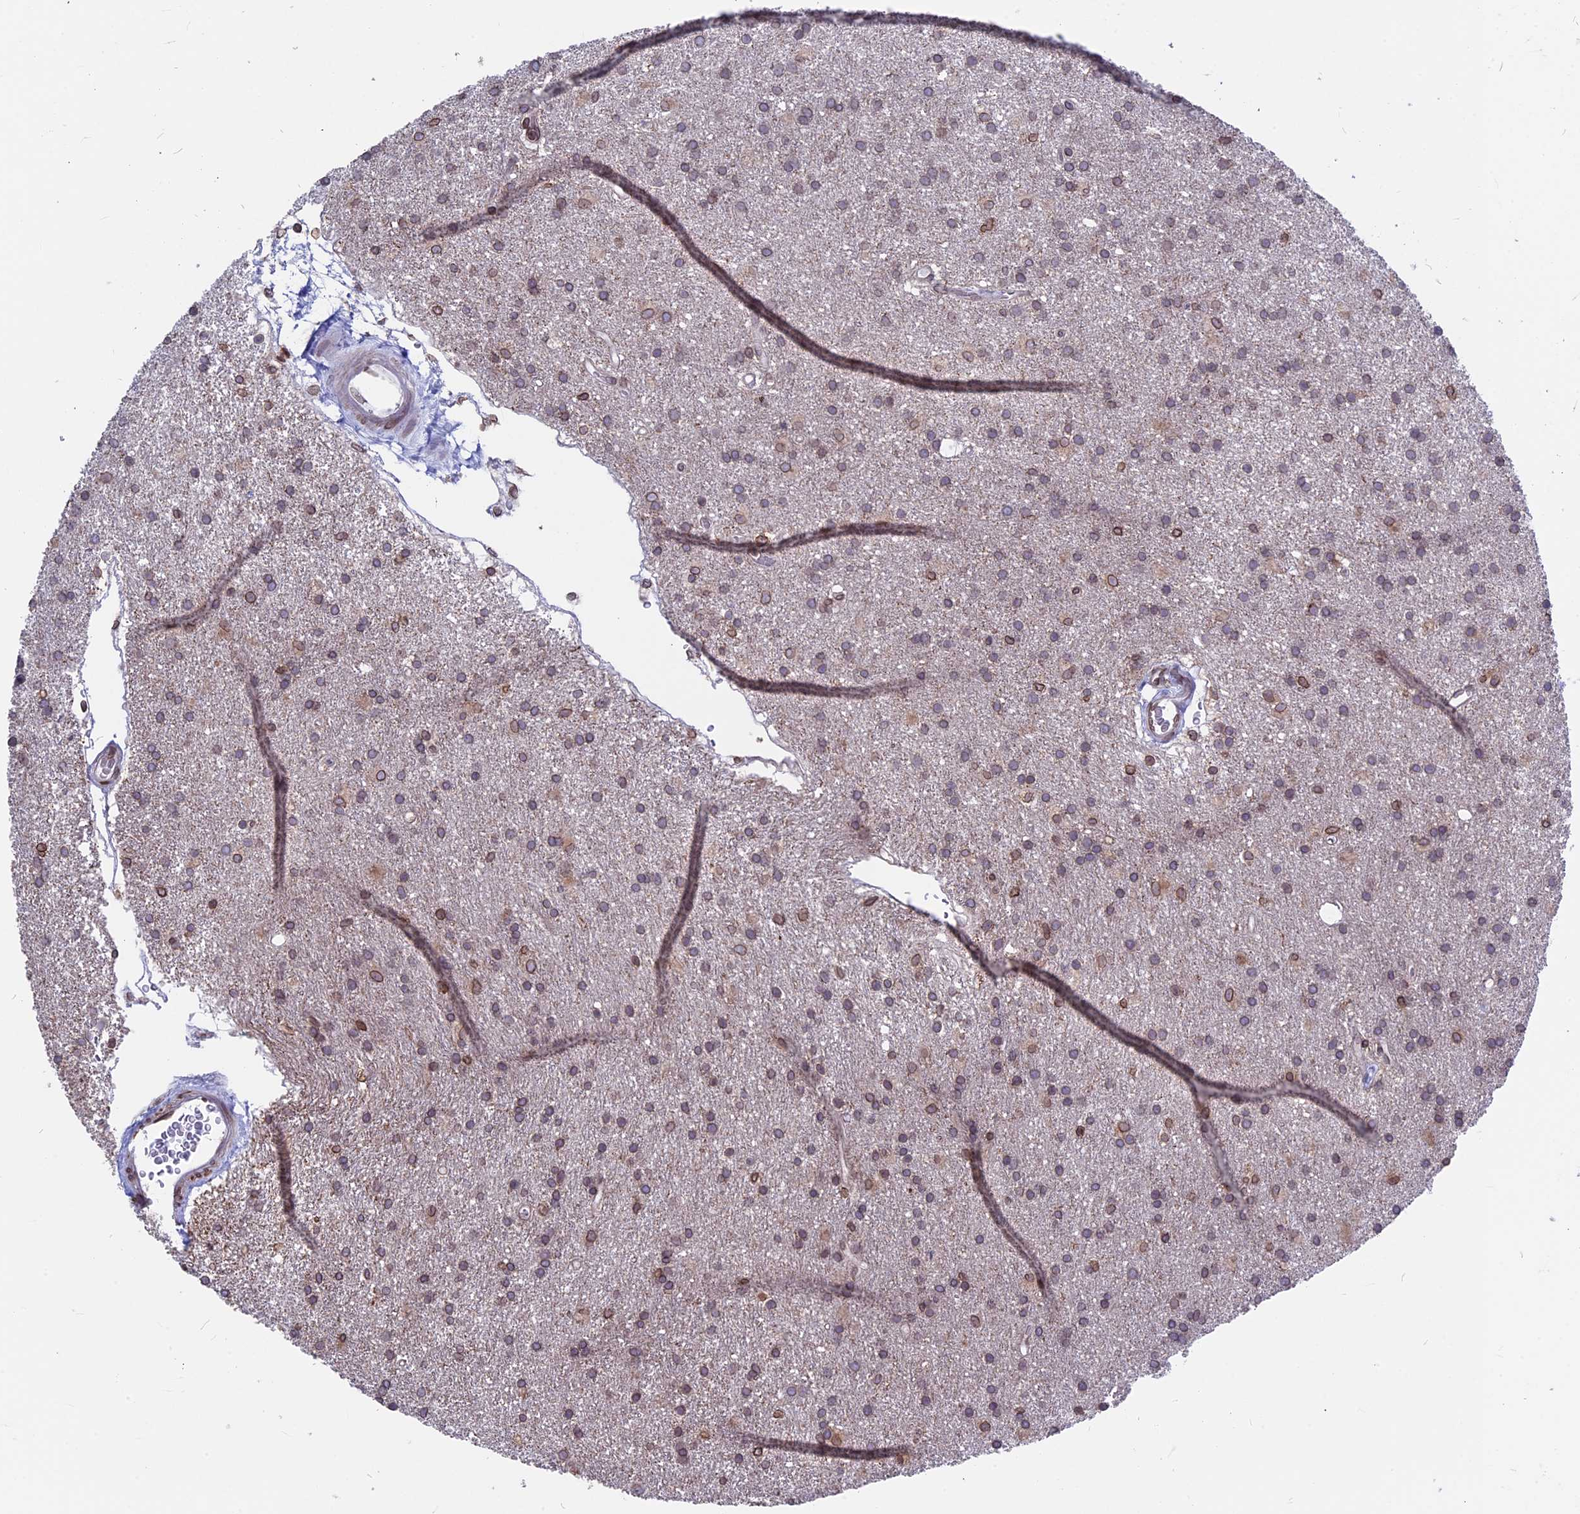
{"staining": {"intensity": "moderate", "quantity": ">75%", "location": "cytoplasmic/membranous,nuclear"}, "tissue": "glioma", "cell_type": "Tumor cells", "image_type": "cancer", "snomed": [{"axis": "morphology", "description": "Glioma, malignant, High grade"}, {"axis": "topography", "description": "Brain"}], "caption": "Malignant glioma (high-grade) stained for a protein (brown) displays moderate cytoplasmic/membranous and nuclear positive positivity in about >75% of tumor cells.", "gene": "PTCHD4", "patient": {"sex": "male", "age": 77}}